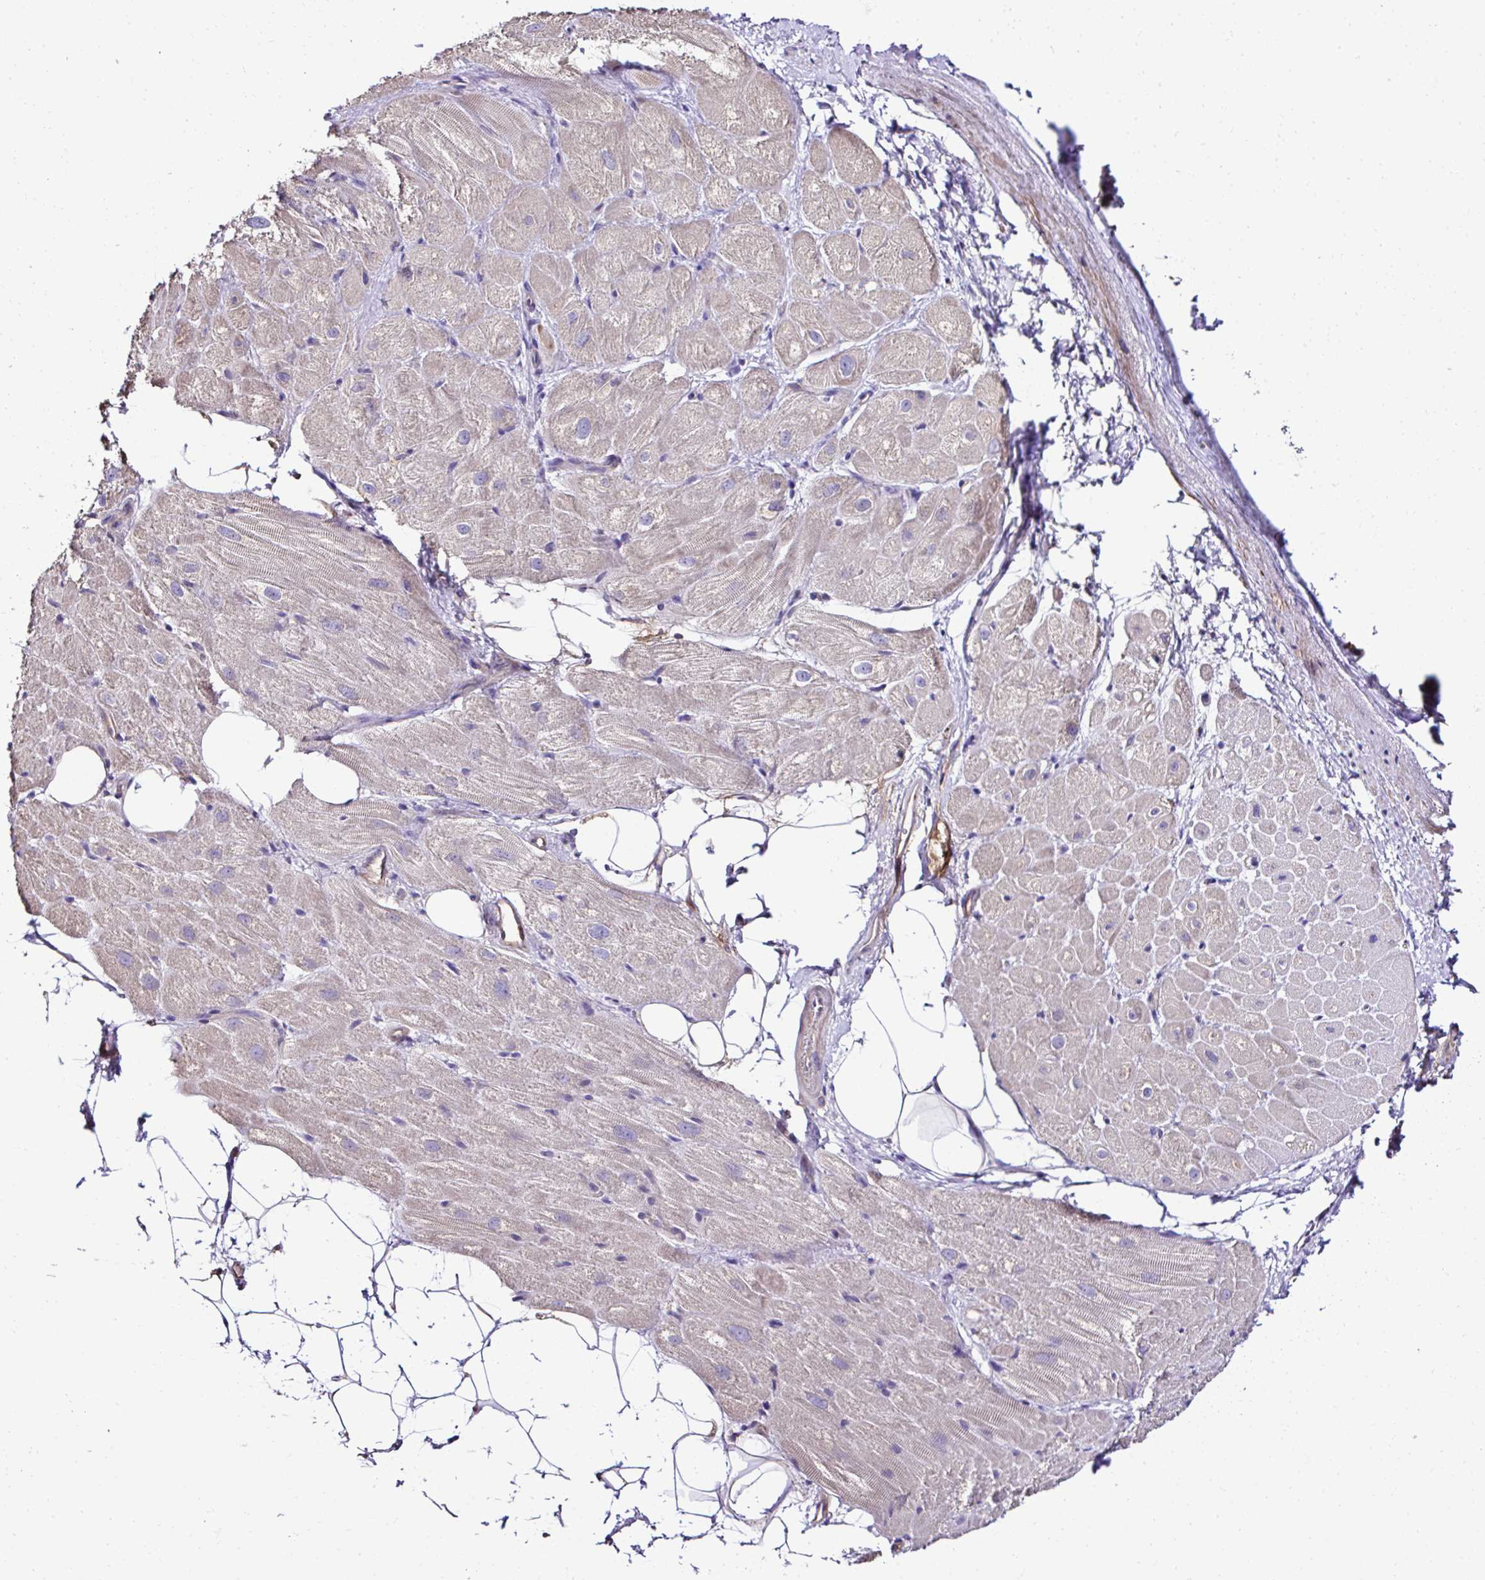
{"staining": {"intensity": "weak", "quantity": "25%-75%", "location": "cytoplasmic/membranous"}, "tissue": "heart muscle", "cell_type": "Cardiomyocytes", "image_type": "normal", "snomed": [{"axis": "morphology", "description": "Normal tissue, NOS"}, {"axis": "topography", "description": "Heart"}], "caption": "IHC image of benign human heart muscle stained for a protein (brown), which demonstrates low levels of weak cytoplasmic/membranous staining in about 25%-75% of cardiomyocytes.", "gene": "CCDC85C", "patient": {"sex": "male", "age": 62}}